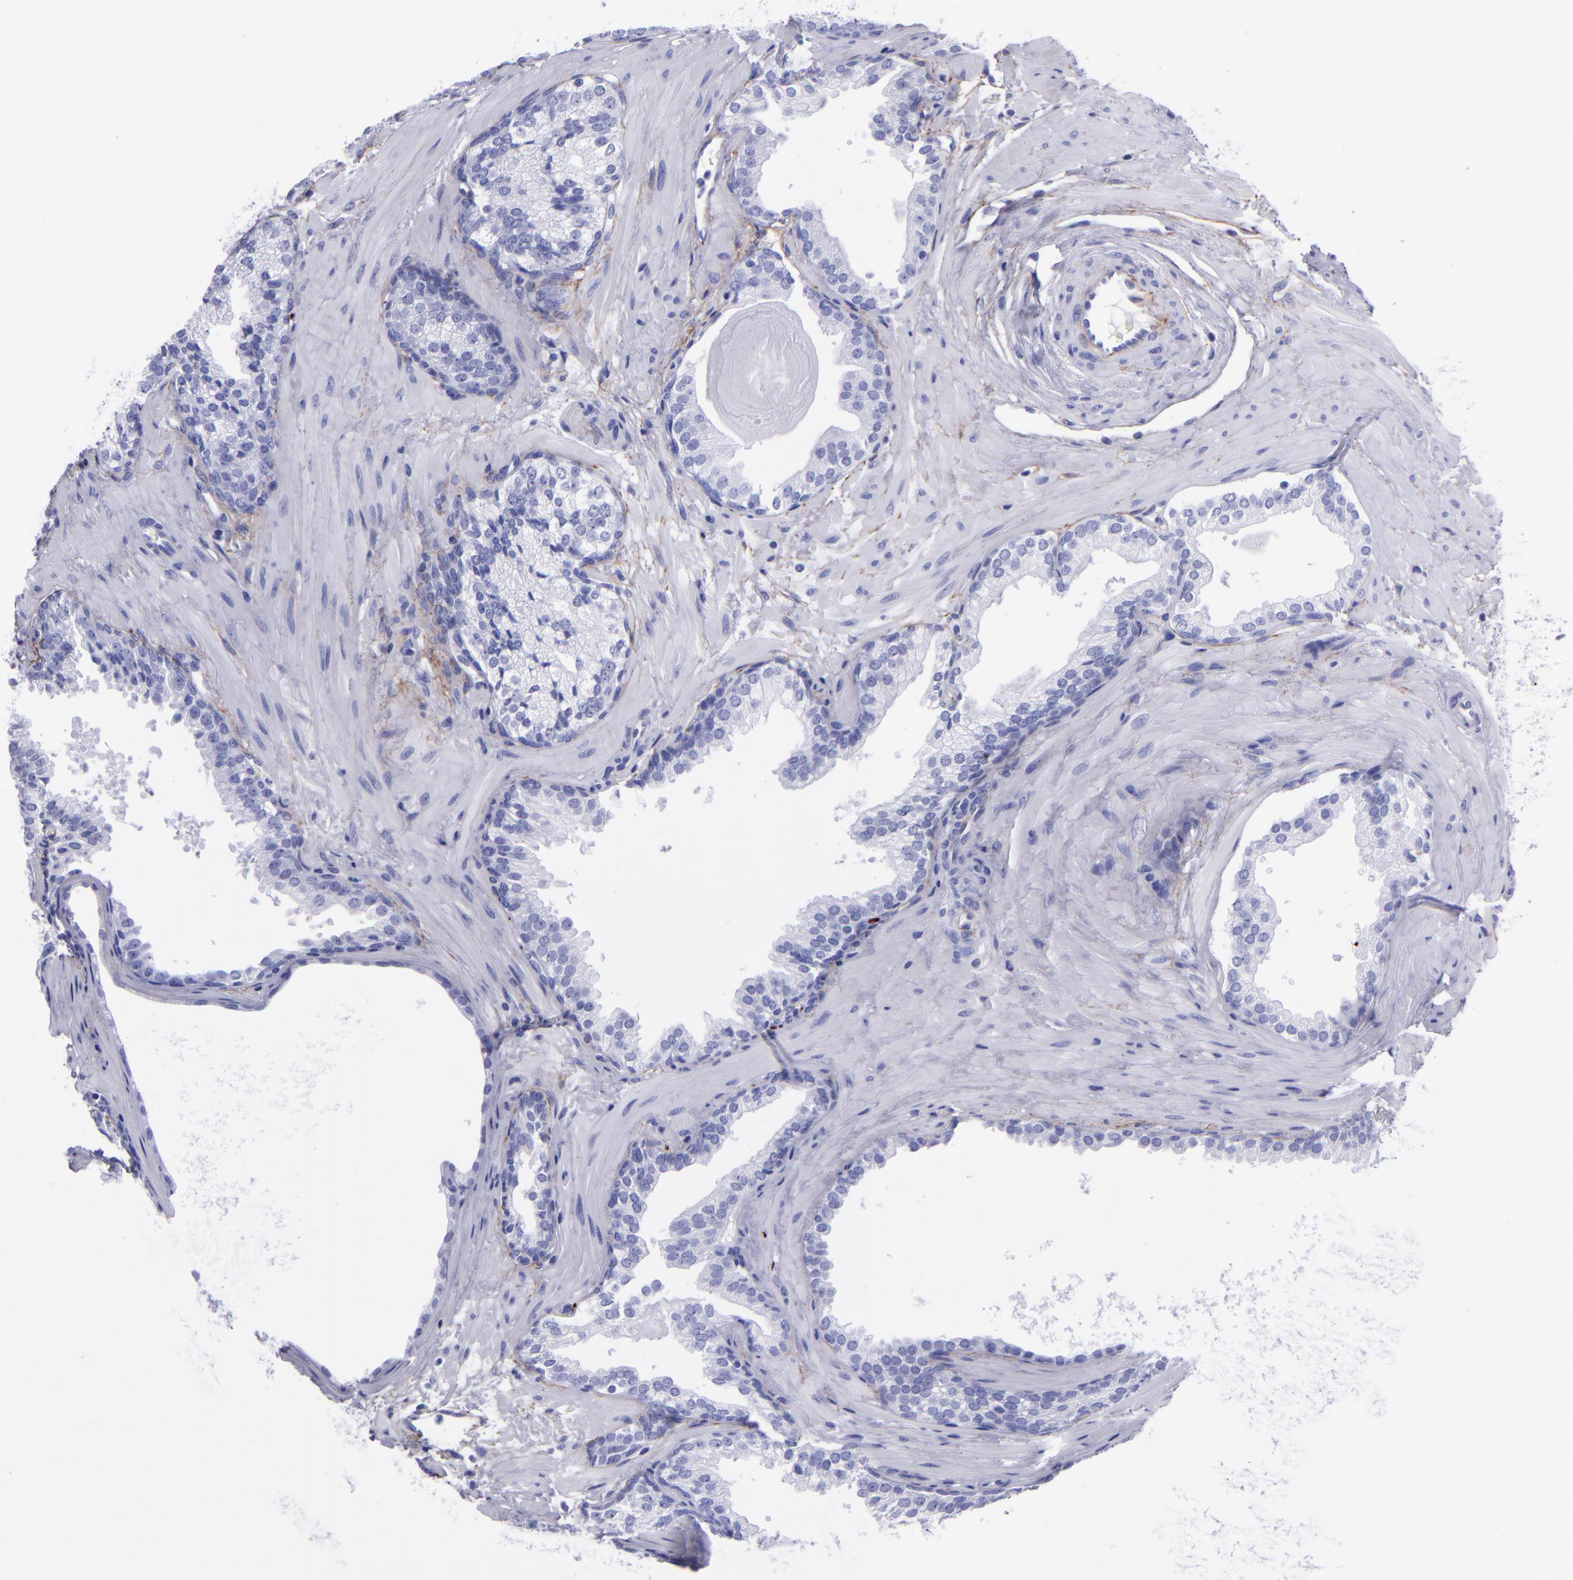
{"staining": {"intensity": "negative", "quantity": "none", "location": "none"}, "tissue": "prostate cancer", "cell_type": "Tumor cells", "image_type": "cancer", "snomed": [{"axis": "morphology", "description": "Adenocarcinoma, Low grade"}, {"axis": "topography", "description": "Prostate"}], "caption": "Protein analysis of prostate cancer (low-grade adenocarcinoma) exhibits no significant expression in tumor cells.", "gene": "EFCAB13", "patient": {"sex": "male", "age": 69}}